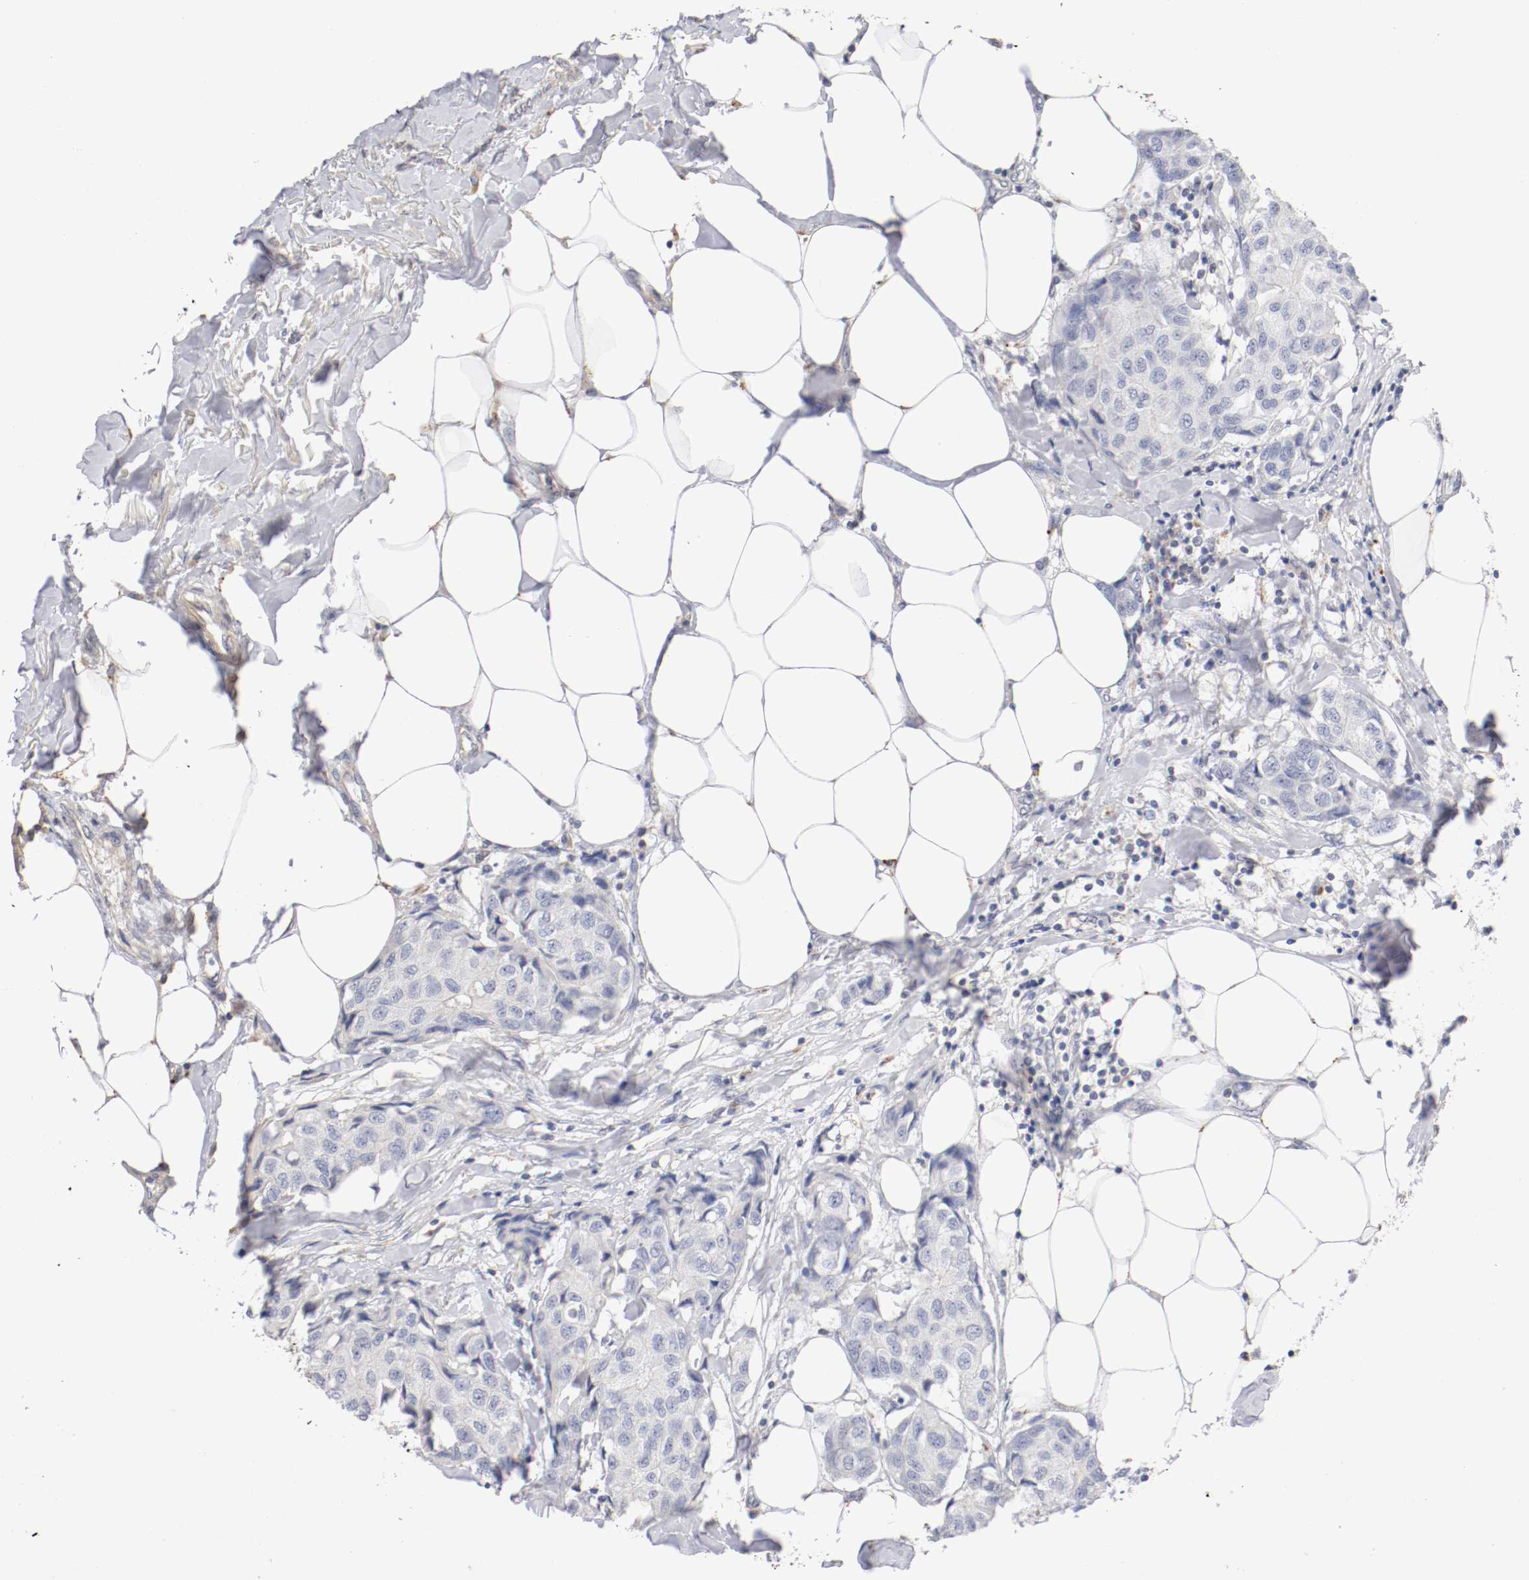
{"staining": {"intensity": "negative", "quantity": "none", "location": "none"}, "tissue": "breast cancer", "cell_type": "Tumor cells", "image_type": "cancer", "snomed": [{"axis": "morphology", "description": "Duct carcinoma"}, {"axis": "topography", "description": "Breast"}], "caption": "Tumor cells are negative for brown protein staining in breast cancer (invasive ductal carcinoma).", "gene": "CDK6", "patient": {"sex": "female", "age": 80}}